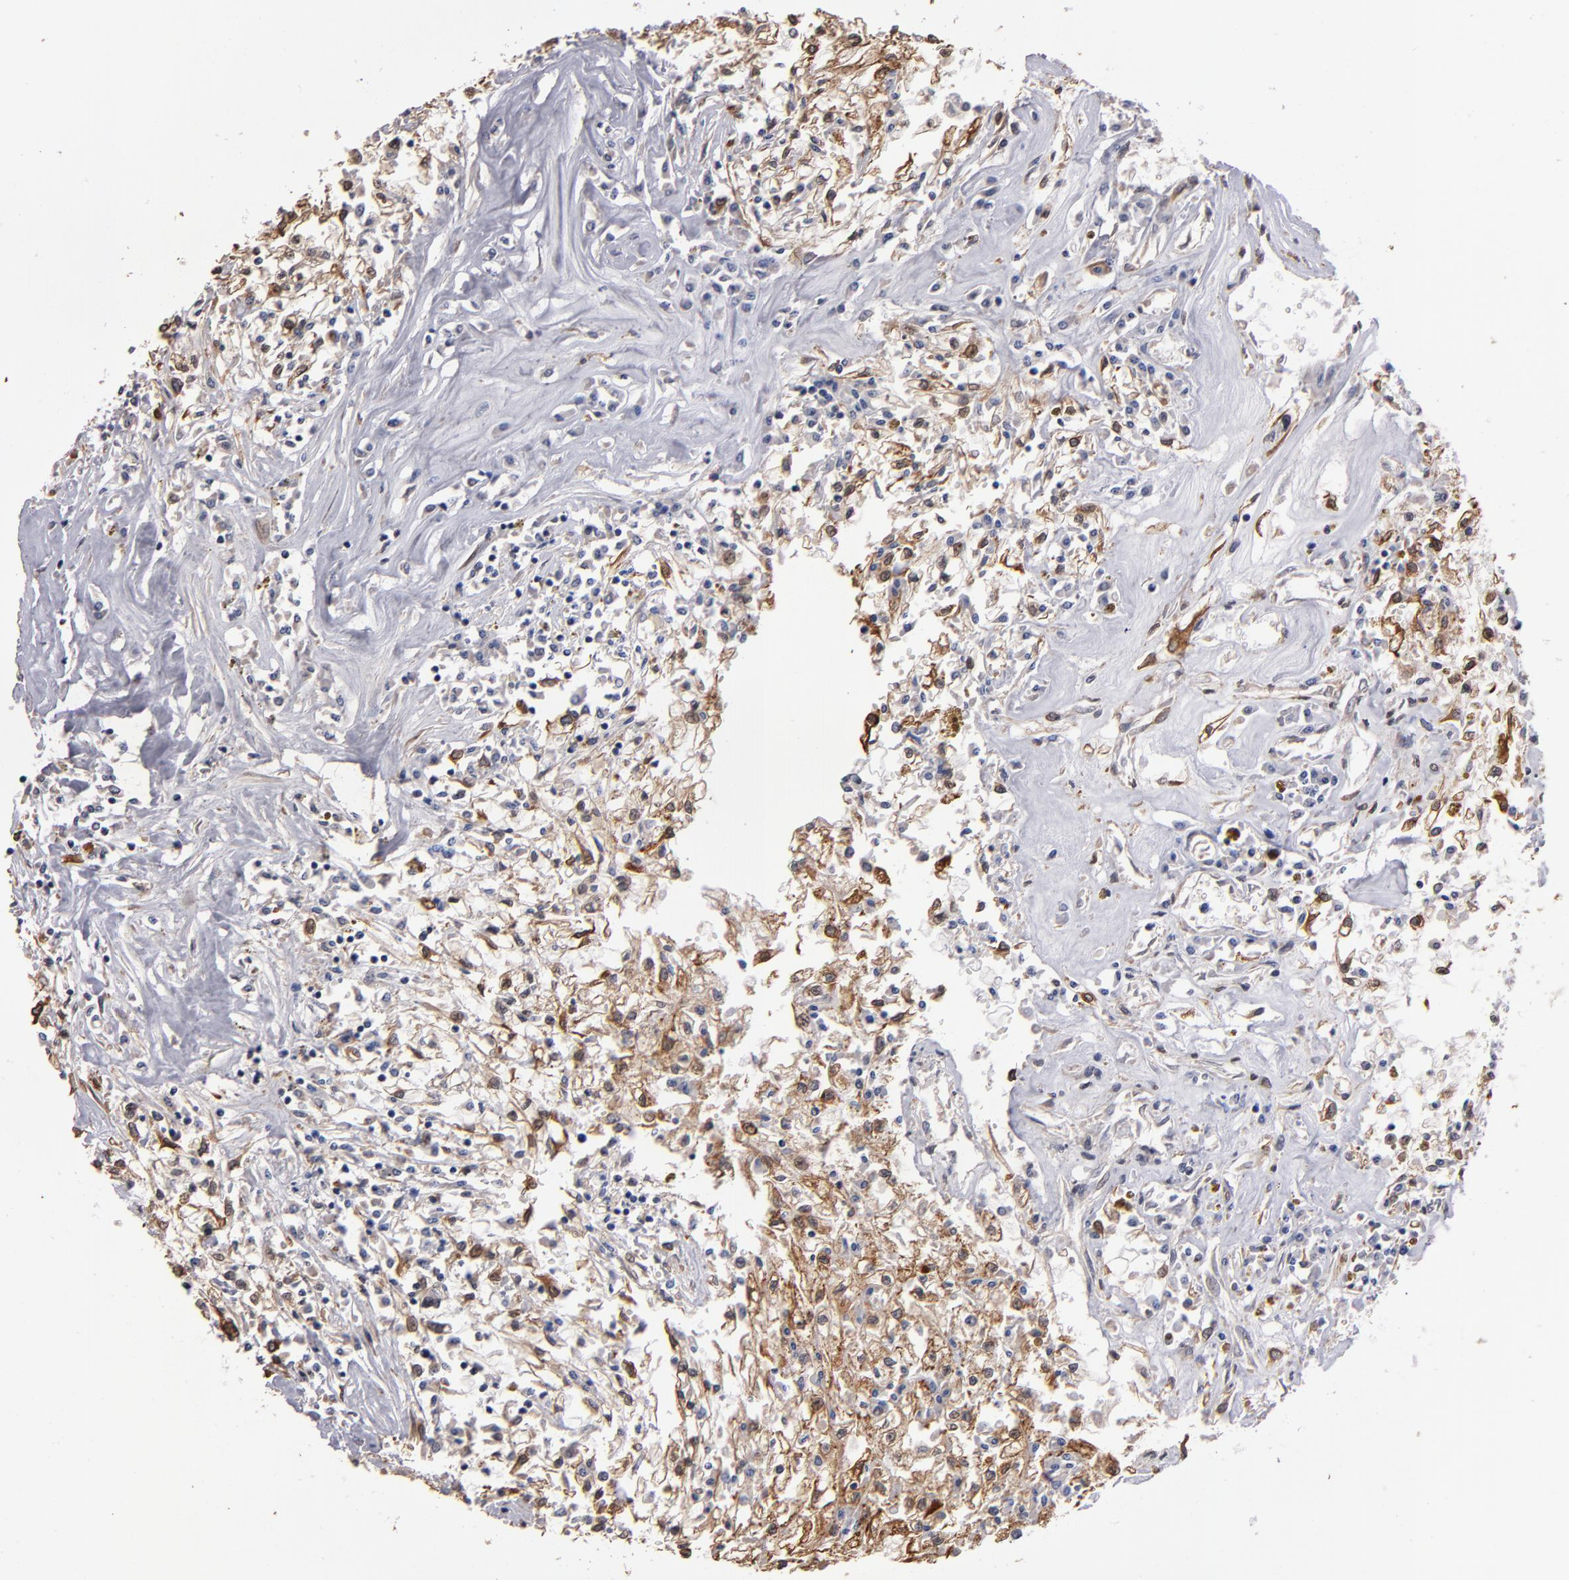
{"staining": {"intensity": "strong", "quantity": ">75%", "location": "cytoplasmic/membranous"}, "tissue": "renal cancer", "cell_type": "Tumor cells", "image_type": "cancer", "snomed": [{"axis": "morphology", "description": "Adenocarcinoma, NOS"}, {"axis": "topography", "description": "Kidney"}], "caption": "Immunohistochemical staining of renal cancer demonstrates high levels of strong cytoplasmic/membranous expression in about >75% of tumor cells.", "gene": "PGRMC1", "patient": {"sex": "male", "age": 78}}